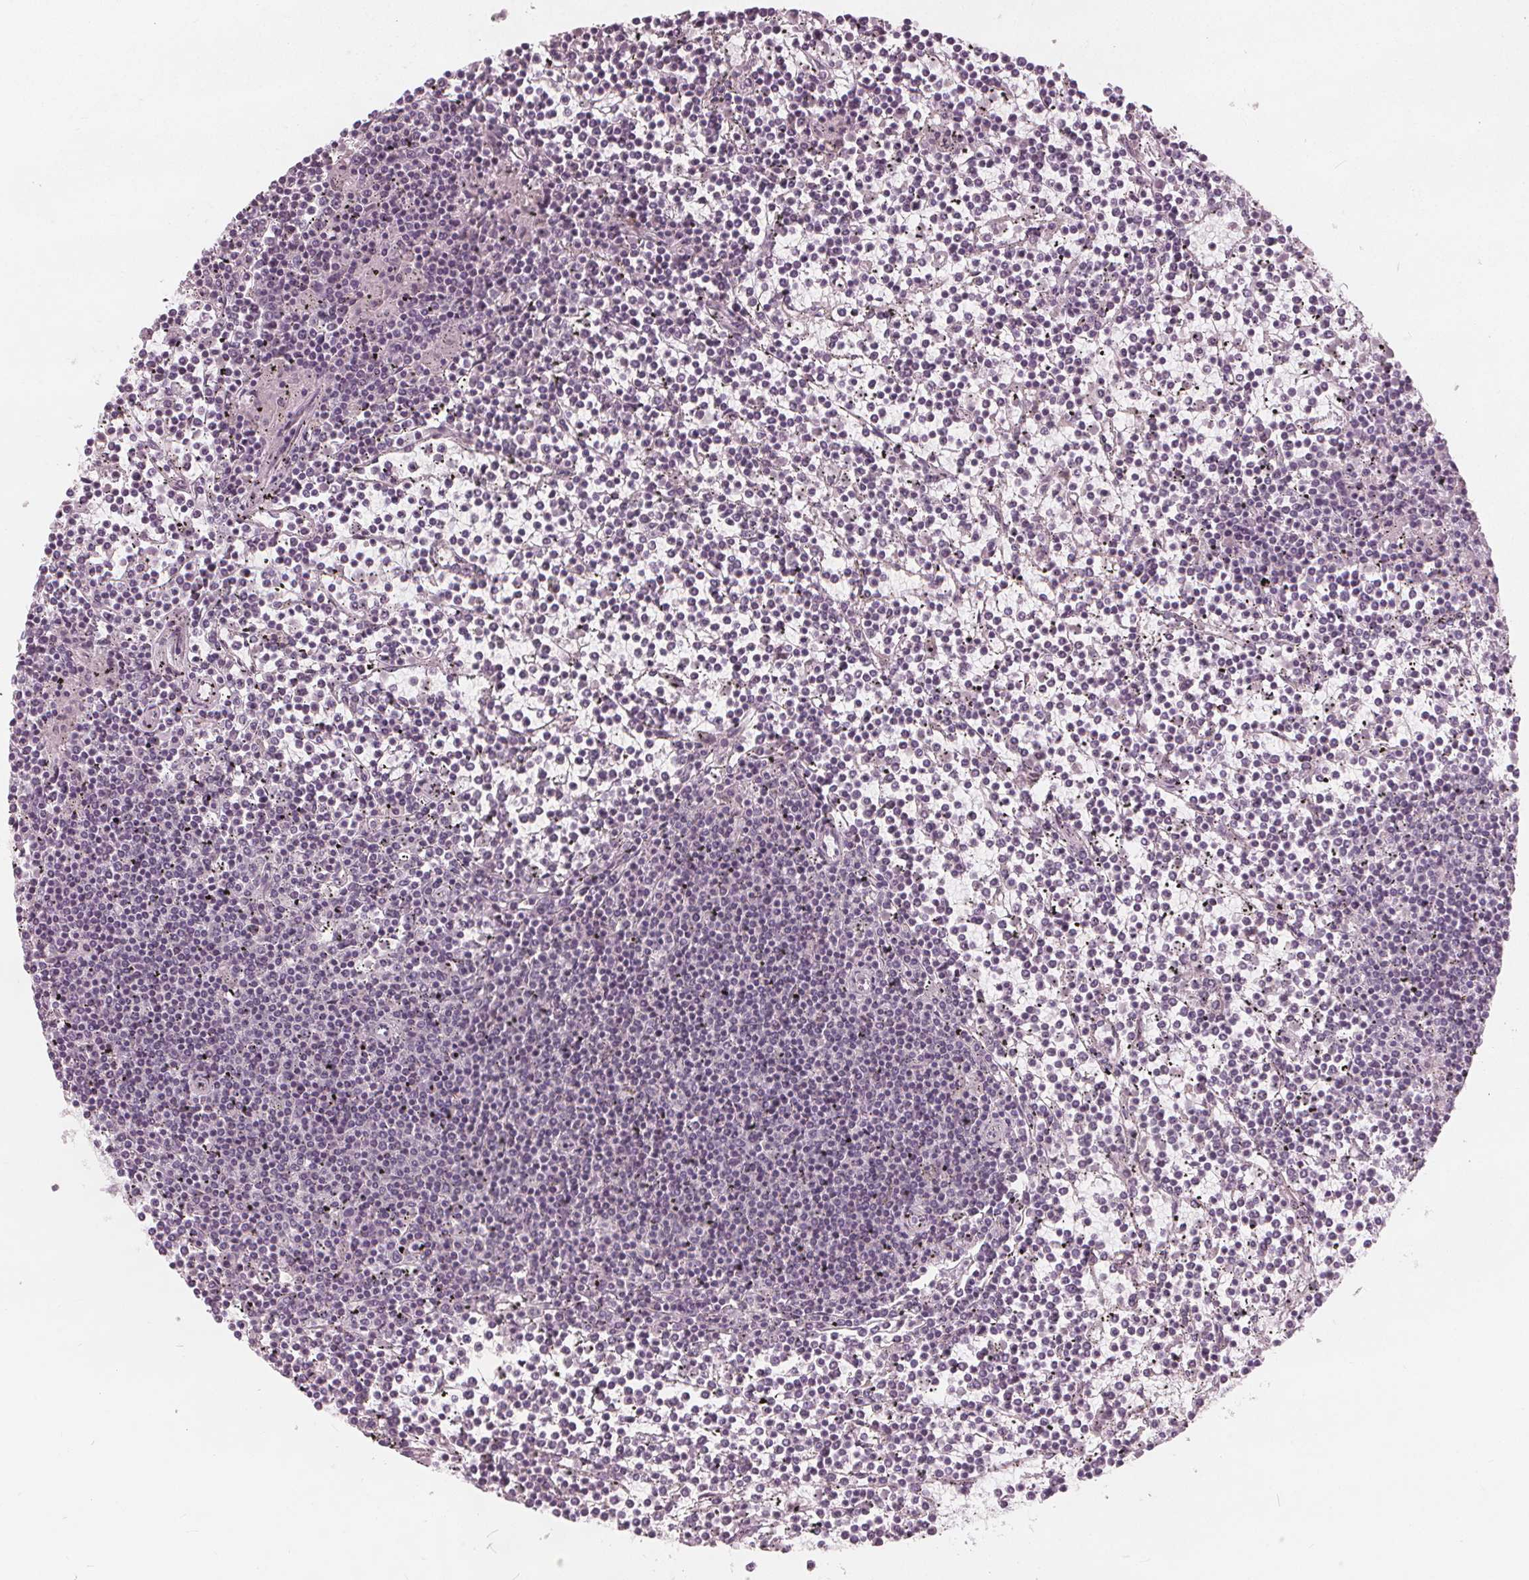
{"staining": {"intensity": "negative", "quantity": "none", "location": "none"}, "tissue": "lymphoma", "cell_type": "Tumor cells", "image_type": "cancer", "snomed": [{"axis": "morphology", "description": "Malignant lymphoma, non-Hodgkin's type, Low grade"}, {"axis": "topography", "description": "Spleen"}], "caption": "Tumor cells are negative for protein expression in human lymphoma. (DAB (3,3'-diaminobenzidine) IHC with hematoxylin counter stain).", "gene": "BRSK1", "patient": {"sex": "female", "age": 19}}